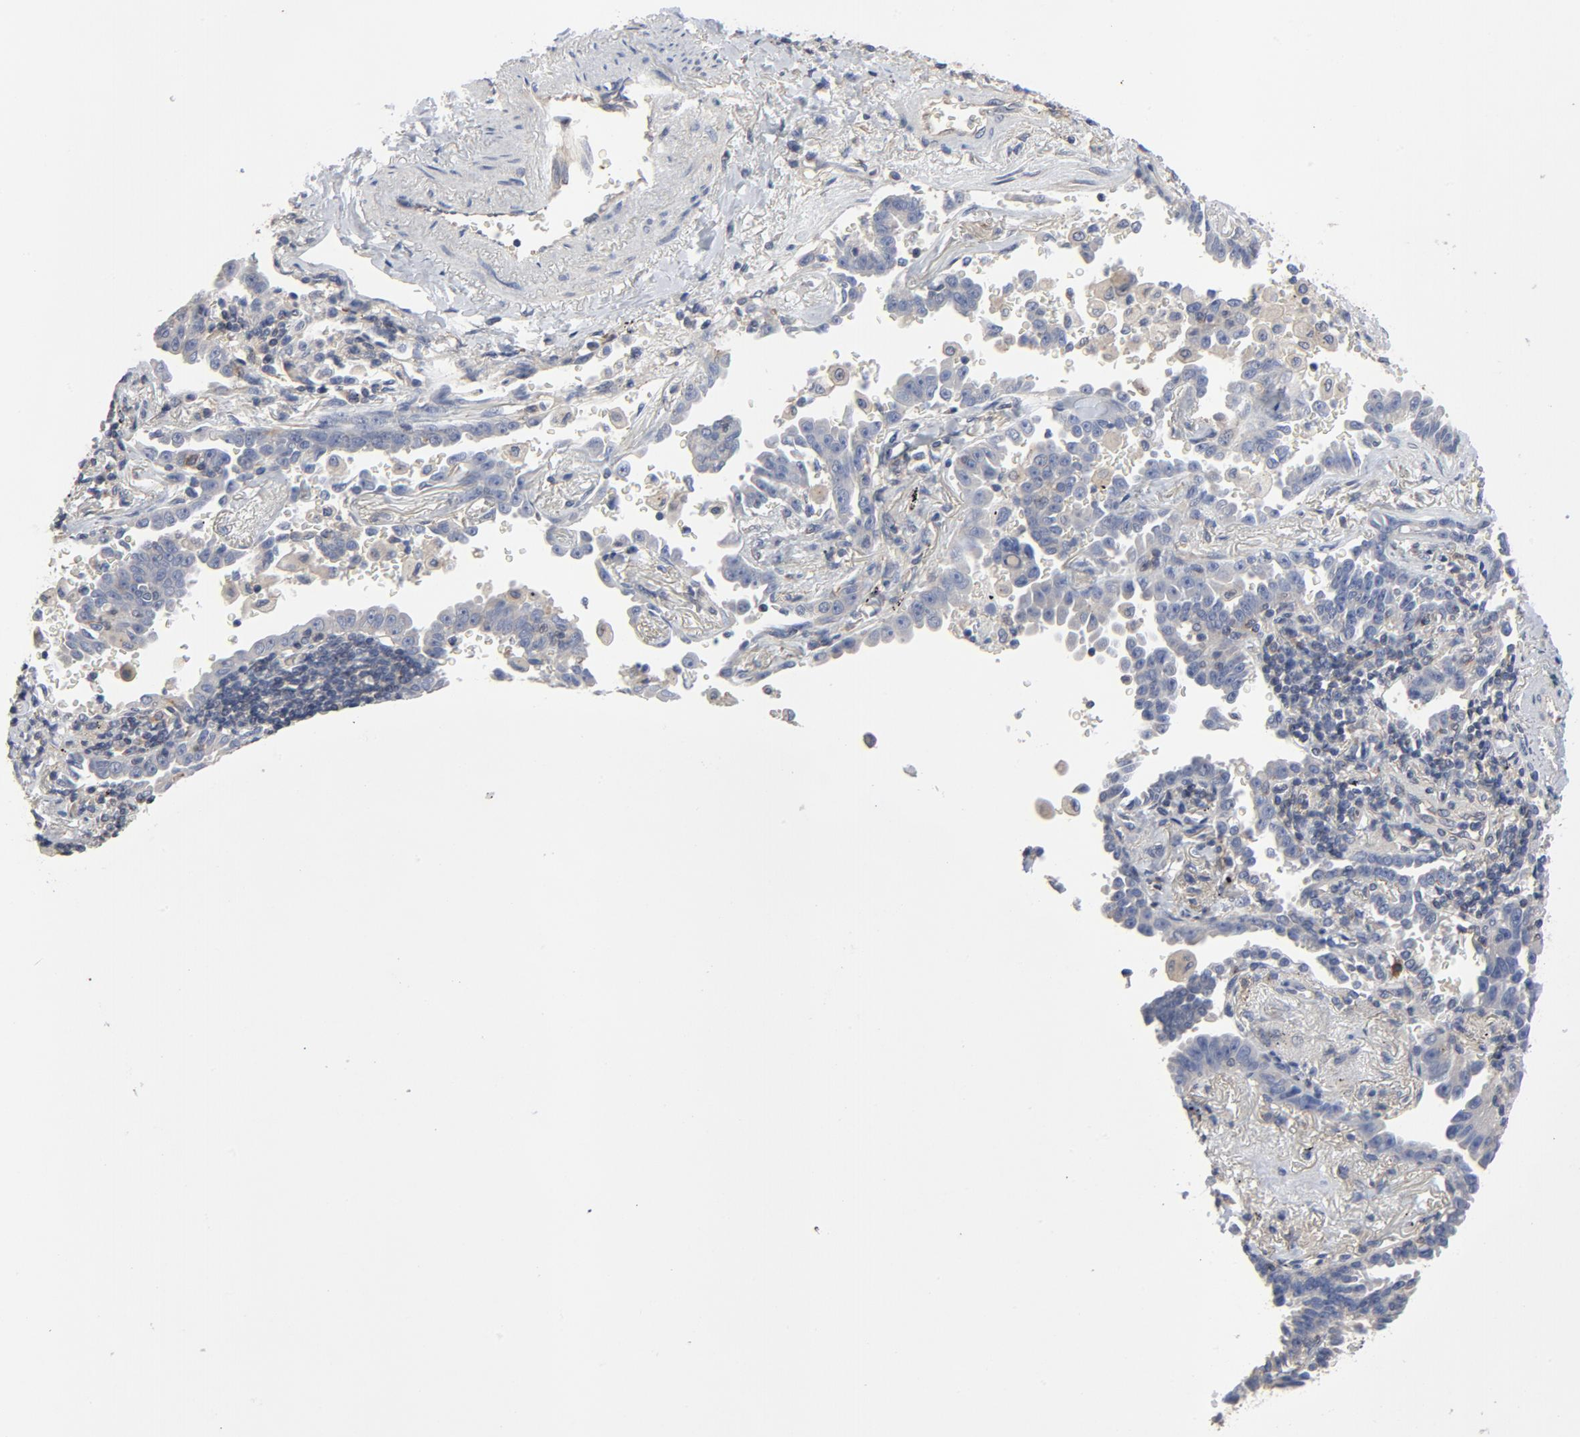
{"staining": {"intensity": "negative", "quantity": "none", "location": "none"}, "tissue": "lung cancer", "cell_type": "Tumor cells", "image_type": "cancer", "snomed": [{"axis": "morphology", "description": "Adenocarcinoma, NOS"}, {"axis": "topography", "description": "Lung"}], "caption": "Protein analysis of adenocarcinoma (lung) displays no significant staining in tumor cells.", "gene": "DYNLT3", "patient": {"sex": "female", "age": 64}}